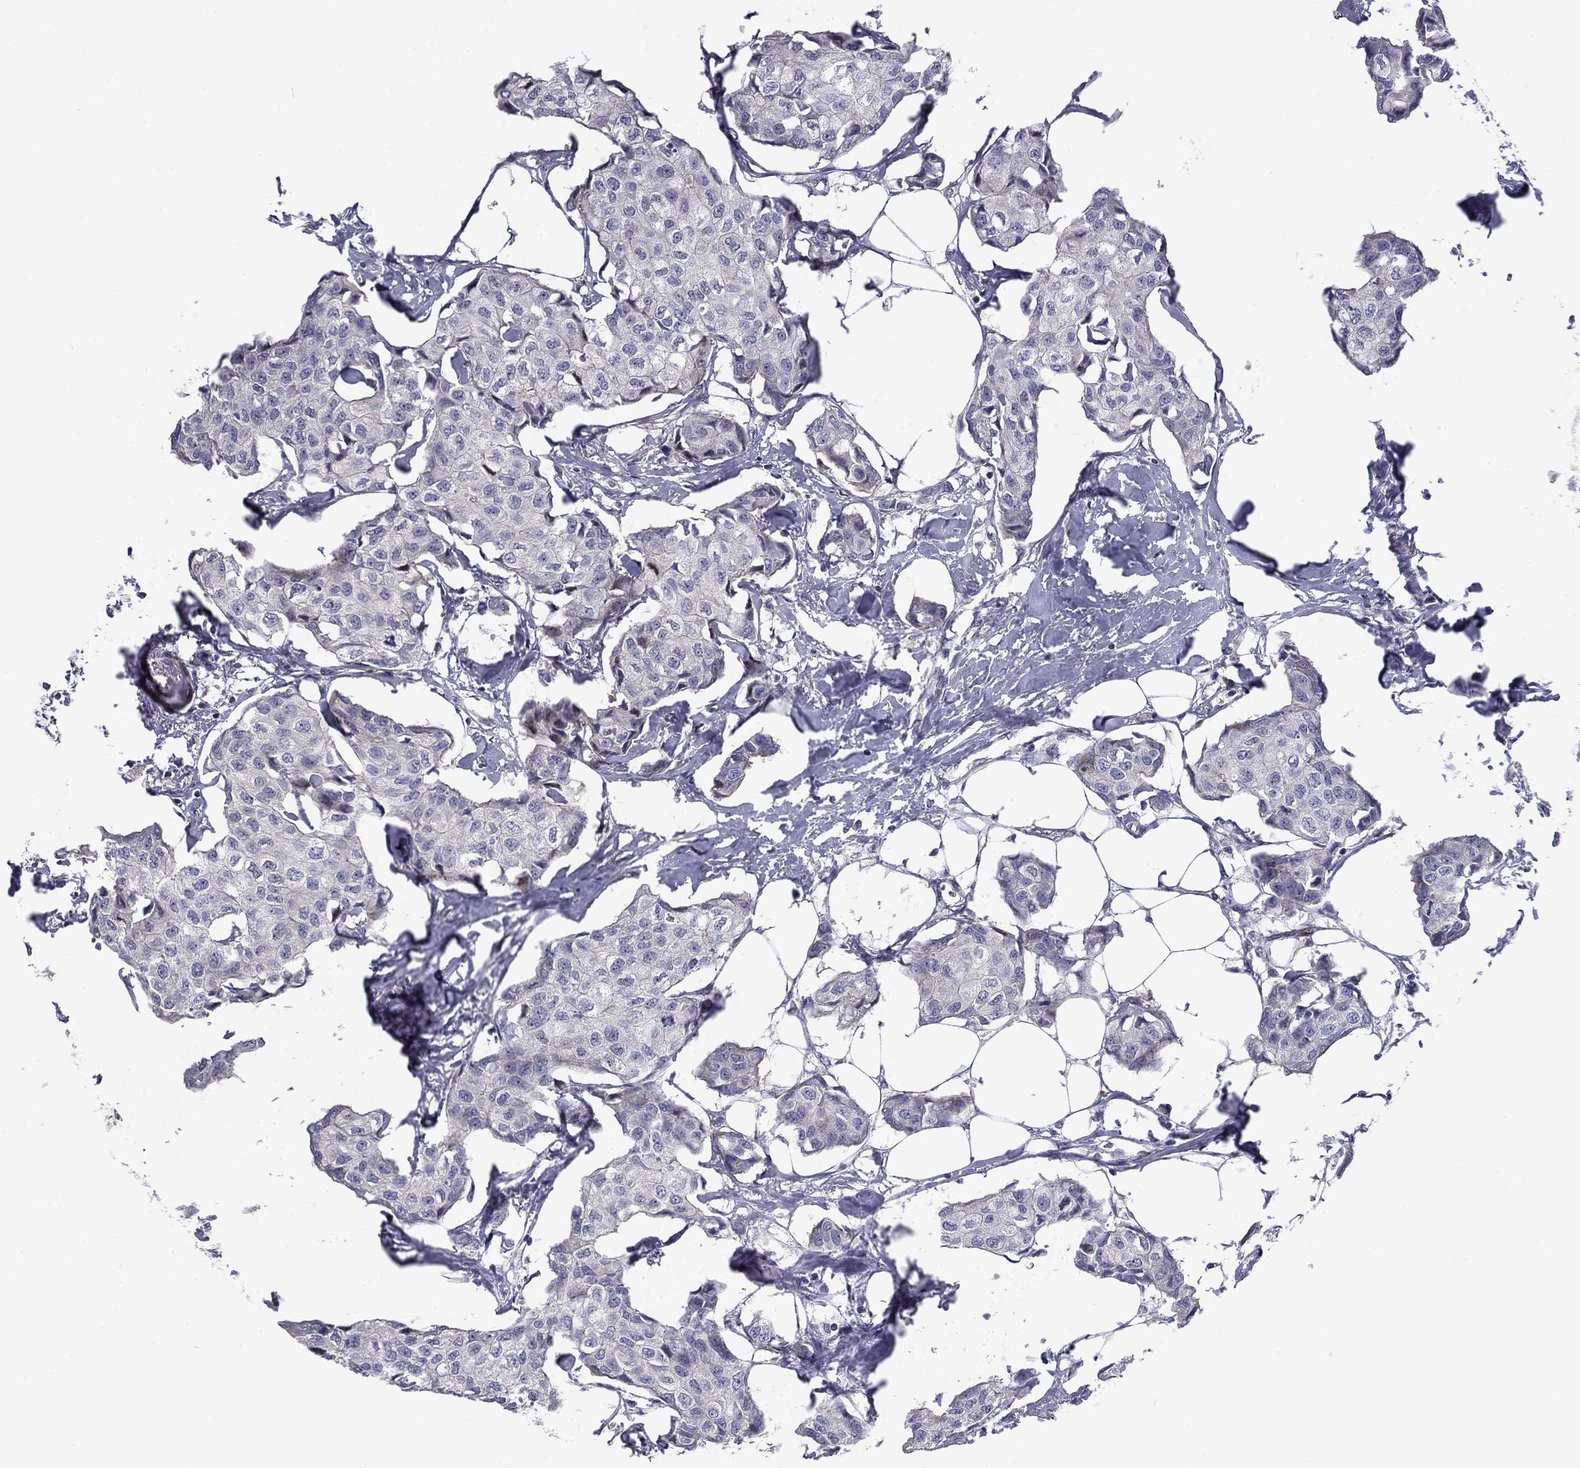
{"staining": {"intensity": "negative", "quantity": "none", "location": "none"}, "tissue": "breast cancer", "cell_type": "Tumor cells", "image_type": "cancer", "snomed": [{"axis": "morphology", "description": "Duct carcinoma"}, {"axis": "topography", "description": "Breast"}], "caption": "Micrograph shows no protein staining in tumor cells of breast cancer tissue.", "gene": "MIOS", "patient": {"sex": "female", "age": 80}}